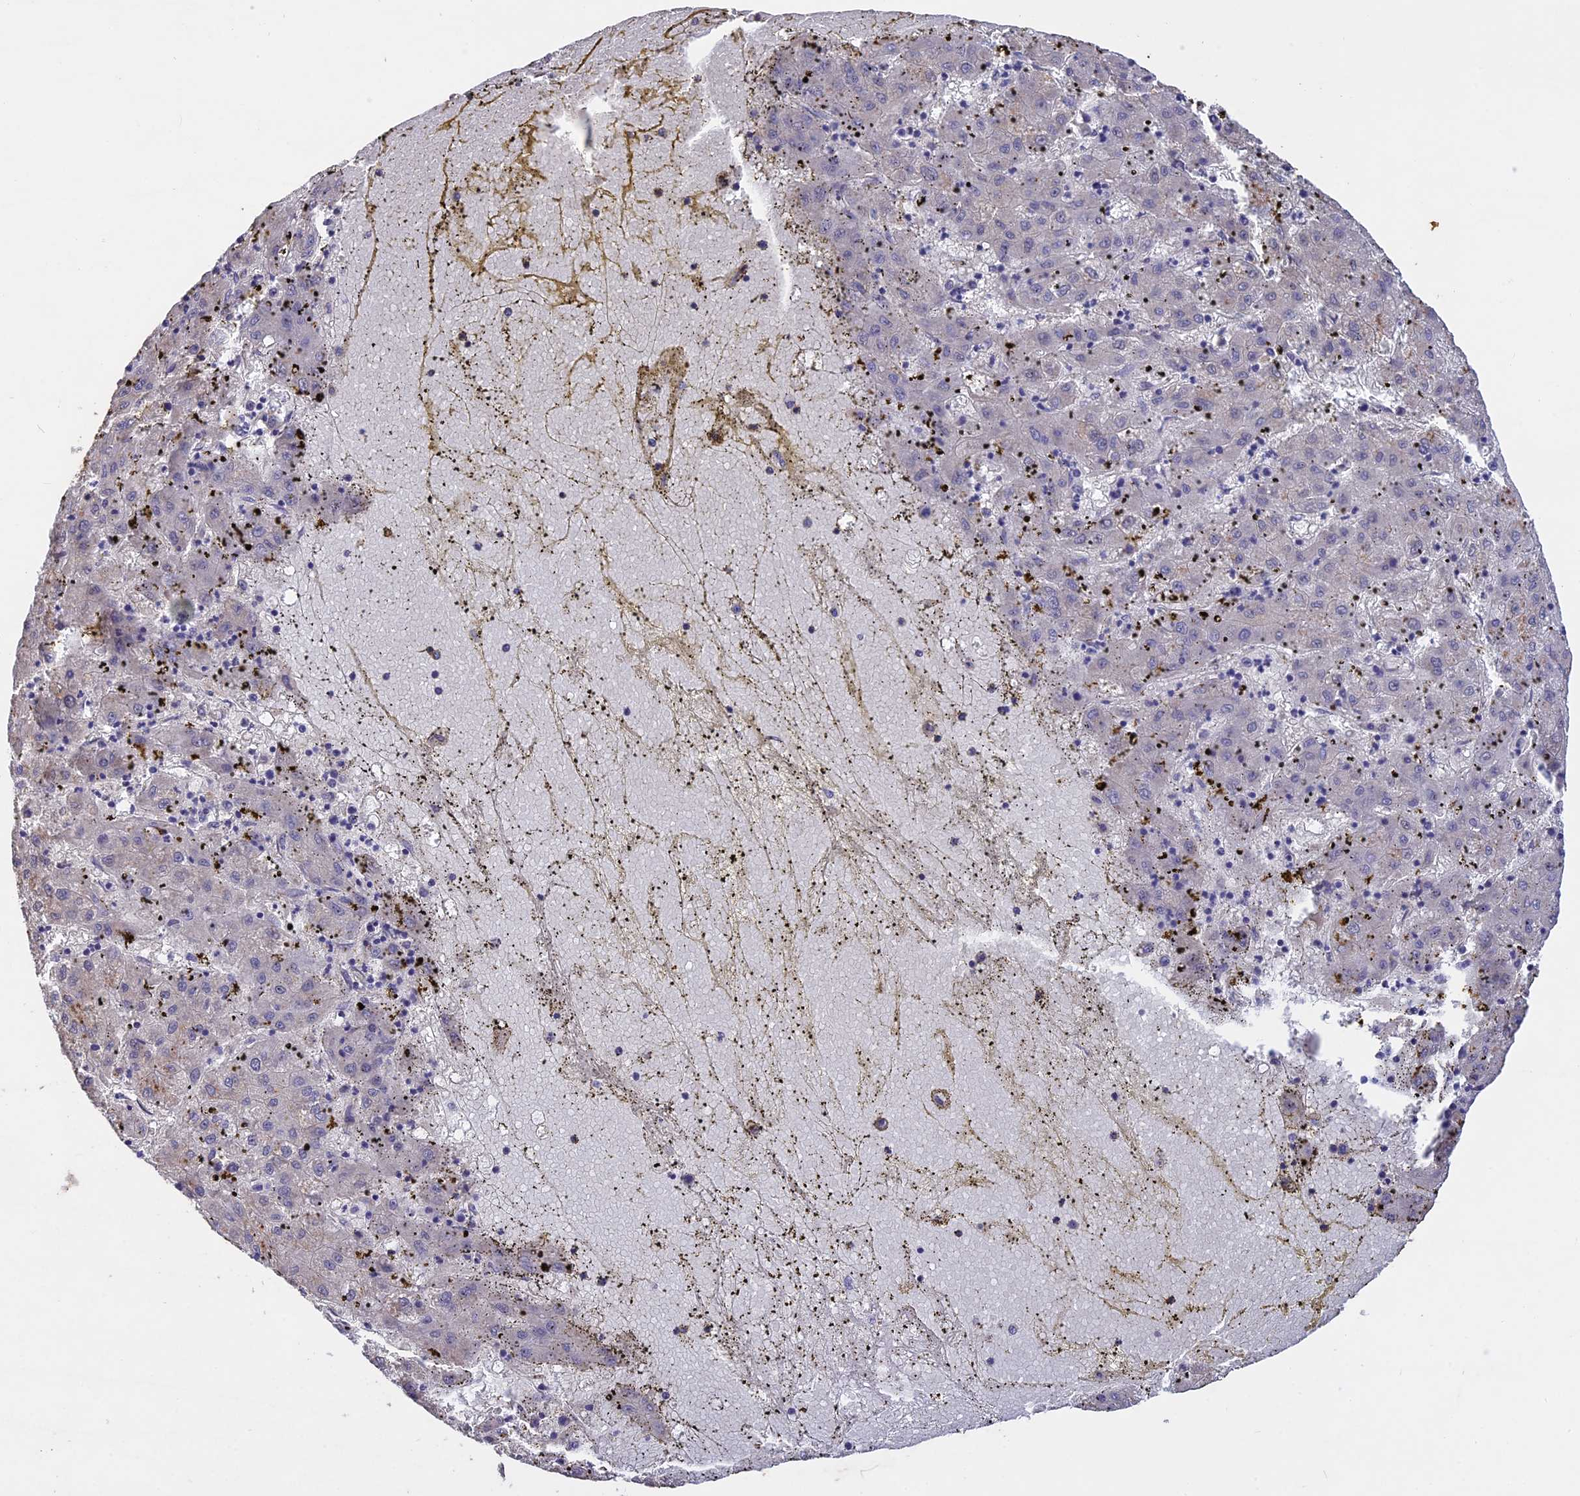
{"staining": {"intensity": "negative", "quantity": "none", "location": "none"}, "tissue": "liver cancer", "cell_type": "Tumor cells", "image_type": "cancer", "snomed": [{"axis": "morphology", "description": "Carcinoma, Hepatocellular, NOS"}, {"axis": "topography", "description": "Liver"}], "caption": "Immunohistochemistry image of human liver cancer stained for a protein (brown), which demonstrates no positivity in tumor cells. The staining is performed using DAB brown chromogen with nuclei counter-stained in using hematoxylin.", "gene": "SLC26A4", "patient": {"sex": "male", "age": 72}}